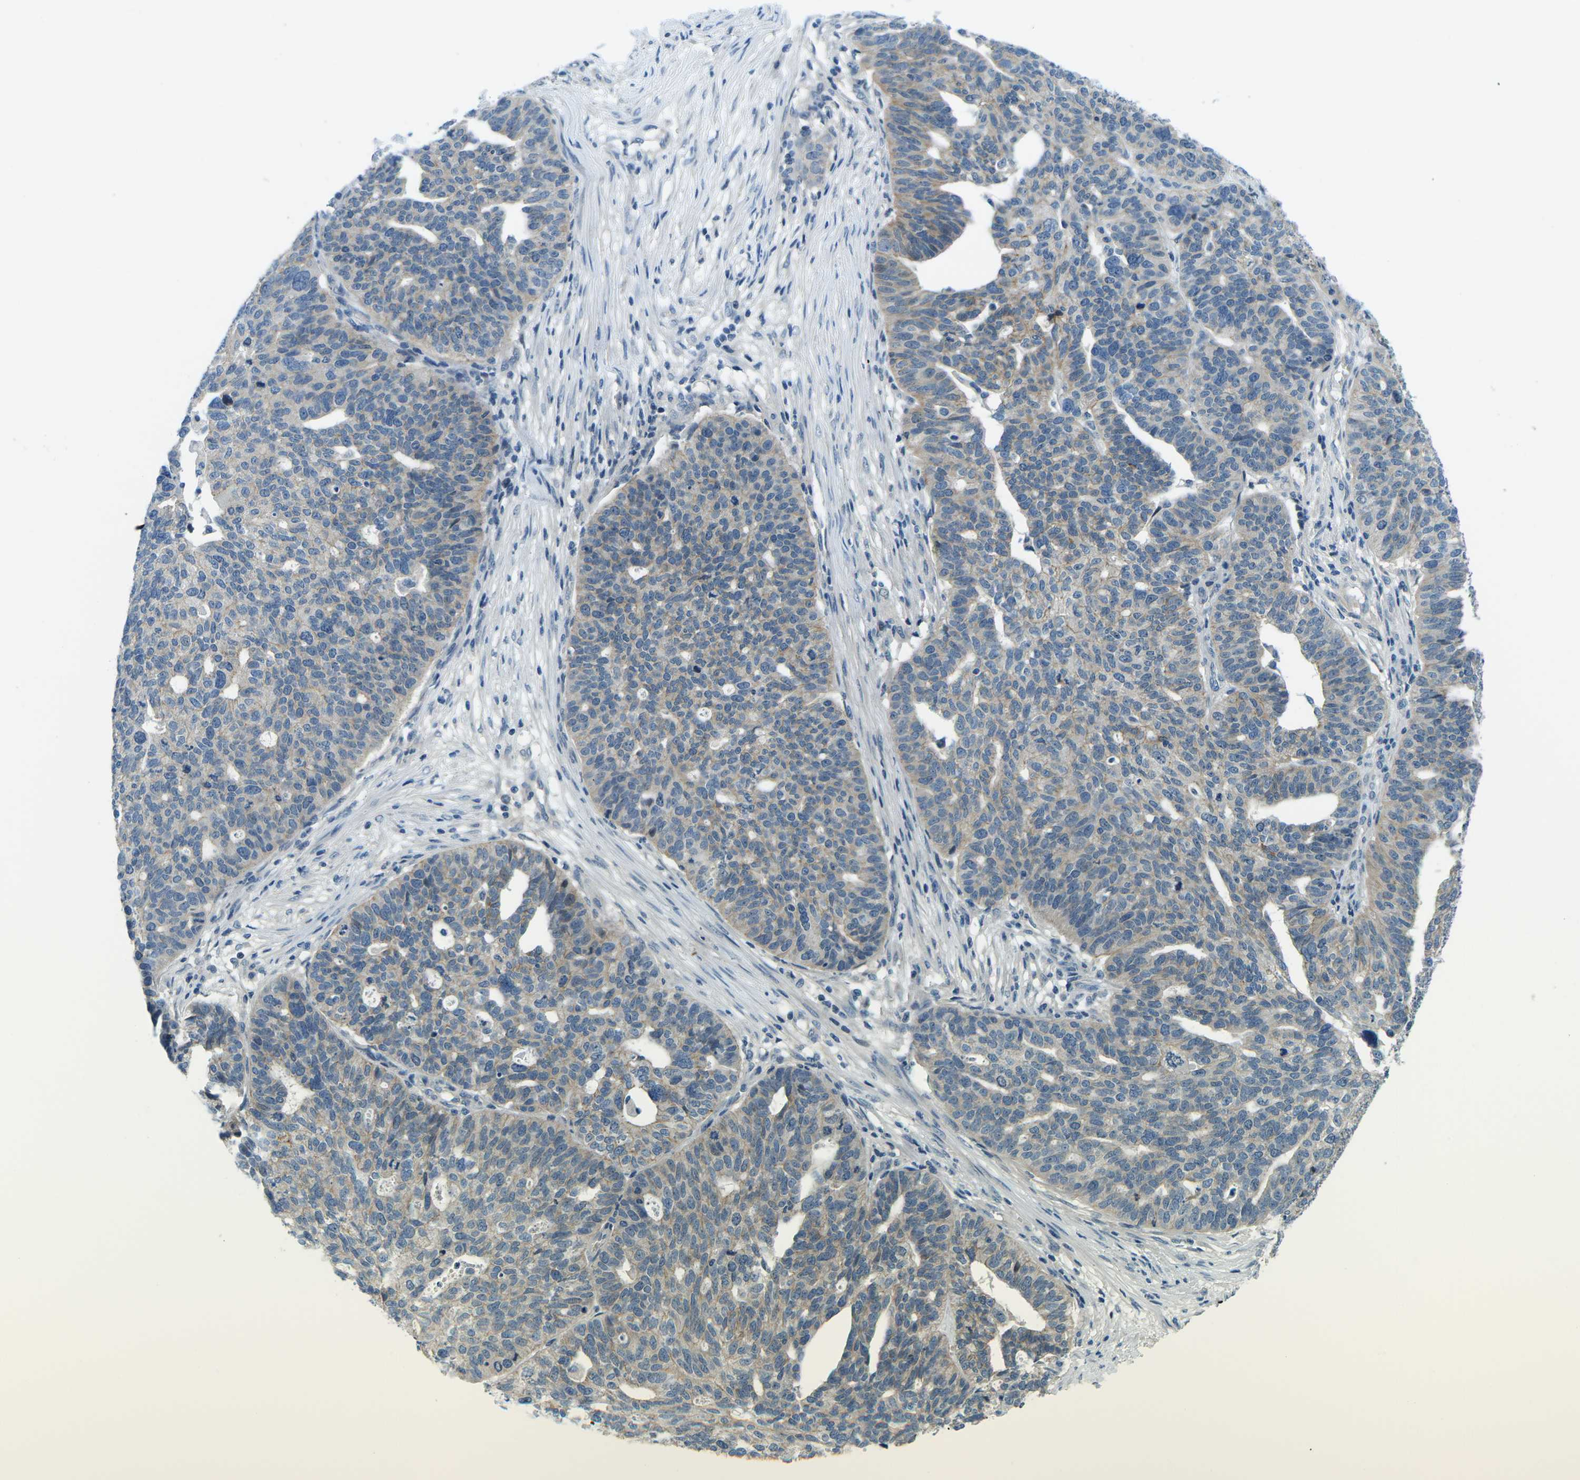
{"staining": {"intensity": "weak", "quantity": "<25%", "location": "cytoplasmic/membranous"}, "tissue": "ovarian cancer", "cell_type": "Tumor cells", "image_type": "cancer", "snomed": [{"axis": "morphology", "description": "Cystadenocarcinoma, serous, NOS"}, {"axis": "topography", "description": "Ovary"}], "caption": "The histopathology image exhibits no significant expression in tumor cells of ovarian serous cystadenocarcinoma.", "gene": "CTNND1", "patient": {"sex": "female", "age": 59}}